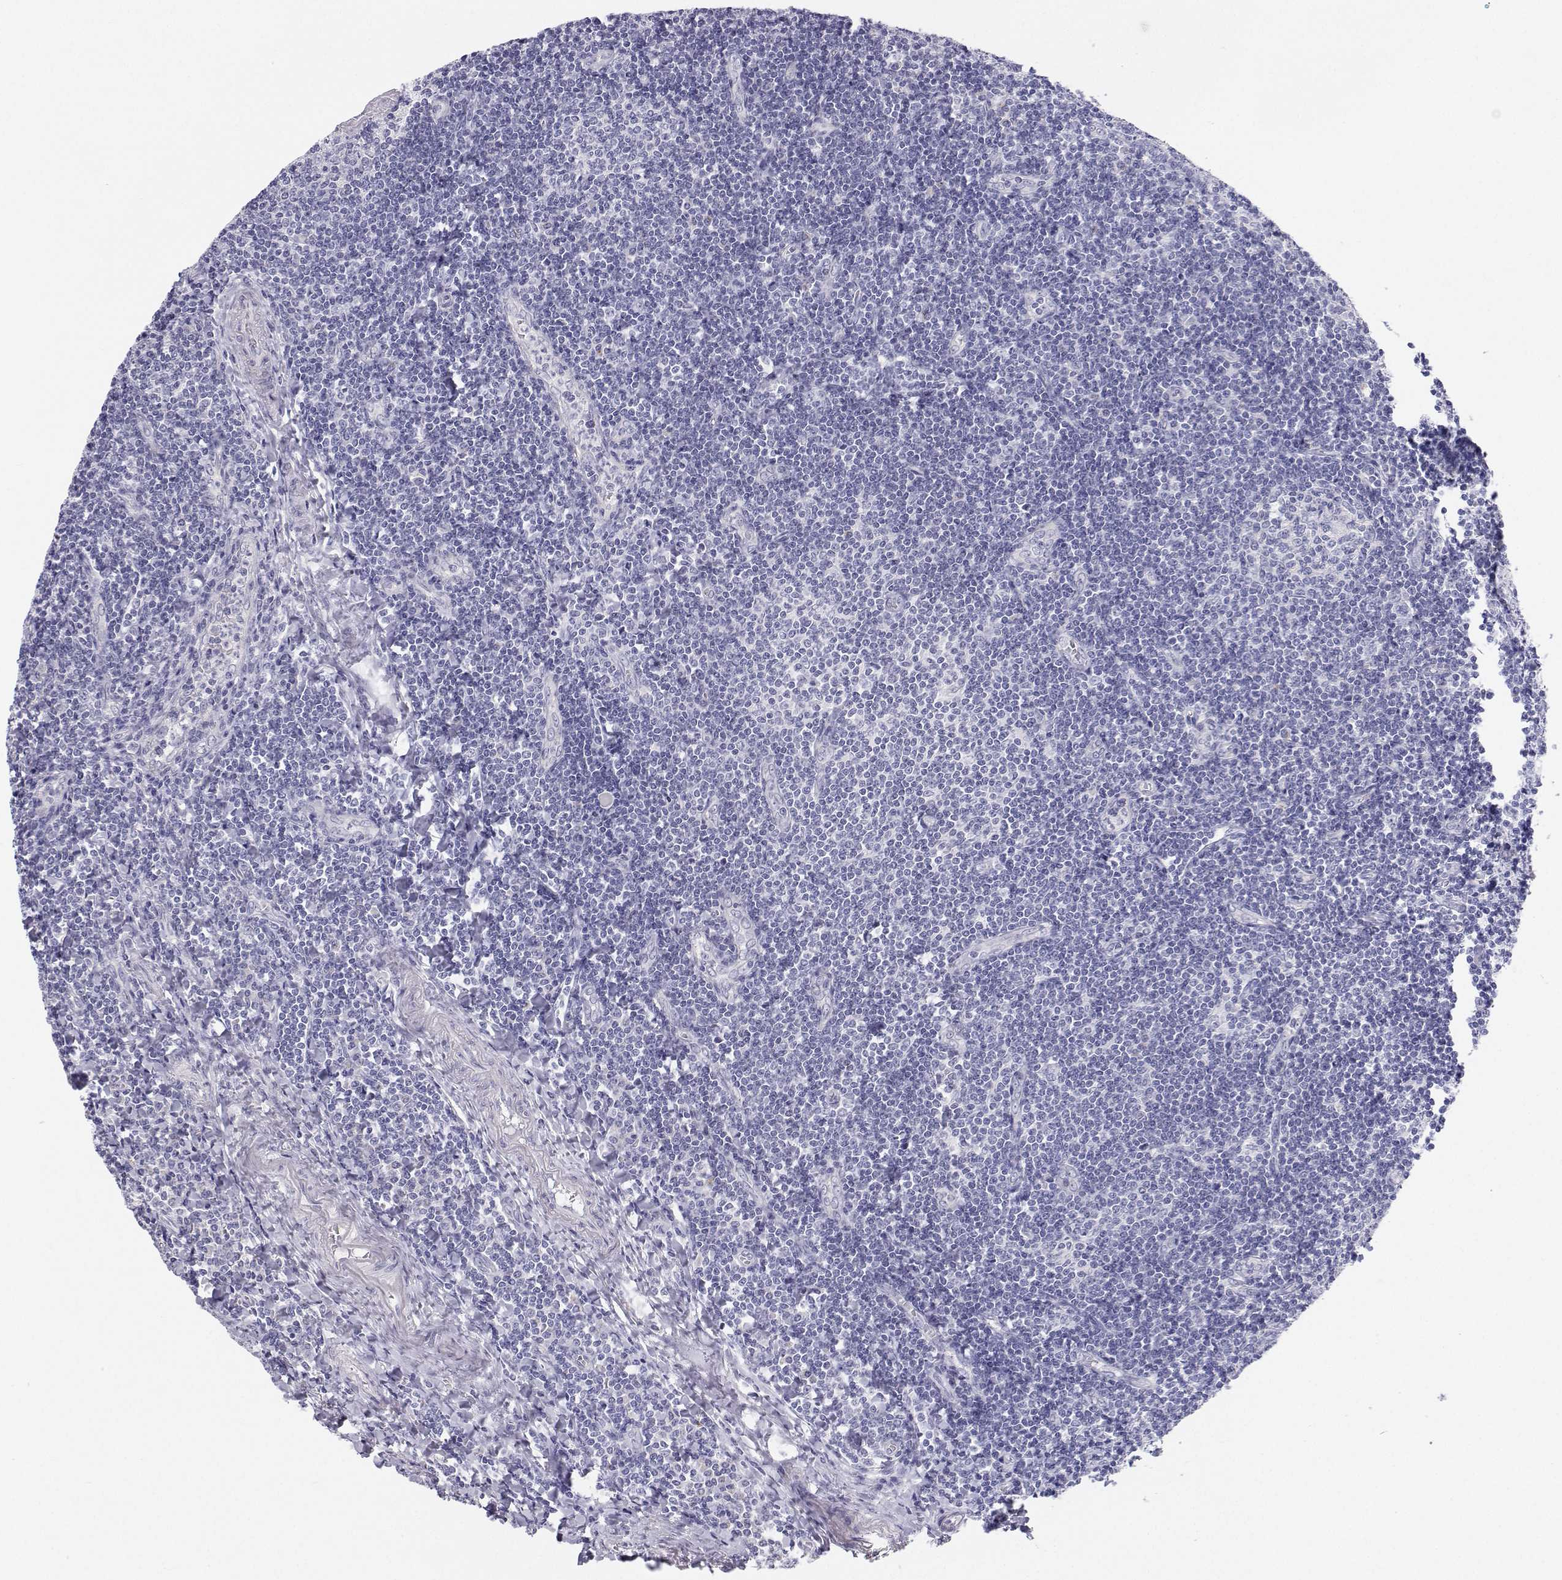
{"staining": {"intensity": "negative", "quantity": "none", "location": "none"}, "tissue": "tonsil", "cell_type": "Germinal center cells", "image_type": "normal", "snomed": [{"axis": "morphology", "description": "Normal tissue, NOS"}, {"axis": "morphology", "description": "Inflammation, NOS"}, {"axis": "topography", "description": "Tonsil"}], "caption": "A high-resolution micrograph shows immunohistochemistry (IHC) staining of unremarkable tonsil, which demonstrates no significant expression in germinal center cells.", "gene": "BHMT", "patient": {"sex": "female", "age": 31}}